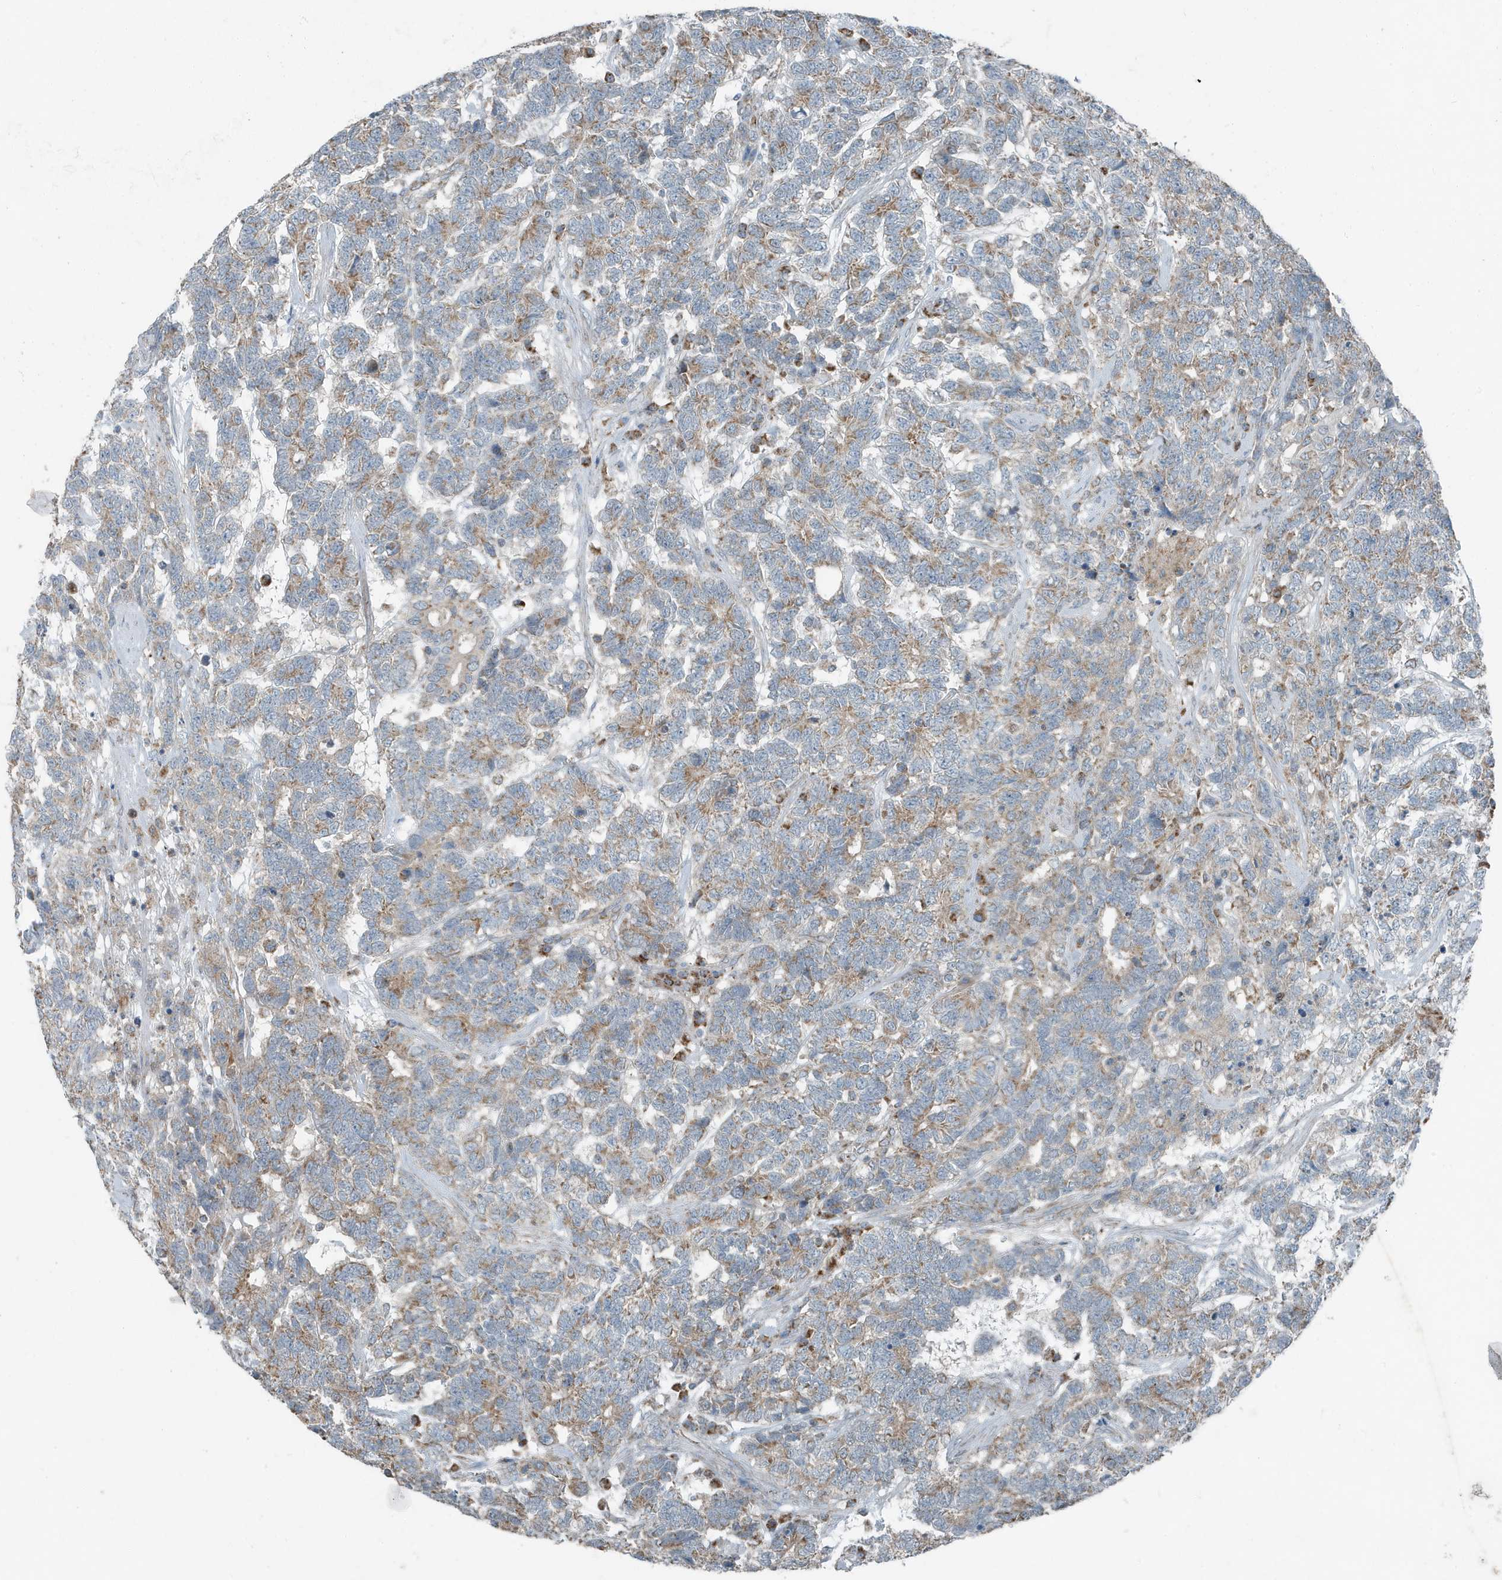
{"staining": {"intensity": "weak", "quantity": ">75%", "location": "cytoplasmic/membranous"}, "tissue": "testis cancer", "cell_type": "Tumor cells", "image_type": "cancer", "snomed": [{"axis": "morphology", "description": "Carcinoma, Embryonal, NOS"}, {"axis": "topography", "description": "Testis"}], "caption": "Protein staining by immunohistochemistry (IHC) demonstrates weak cytoplasmic/membranous staining in approximately >75% of tumor cells in testis cancer.", "gene": "MT-CYB", "patient": {"sex": "male", "age": 26}}